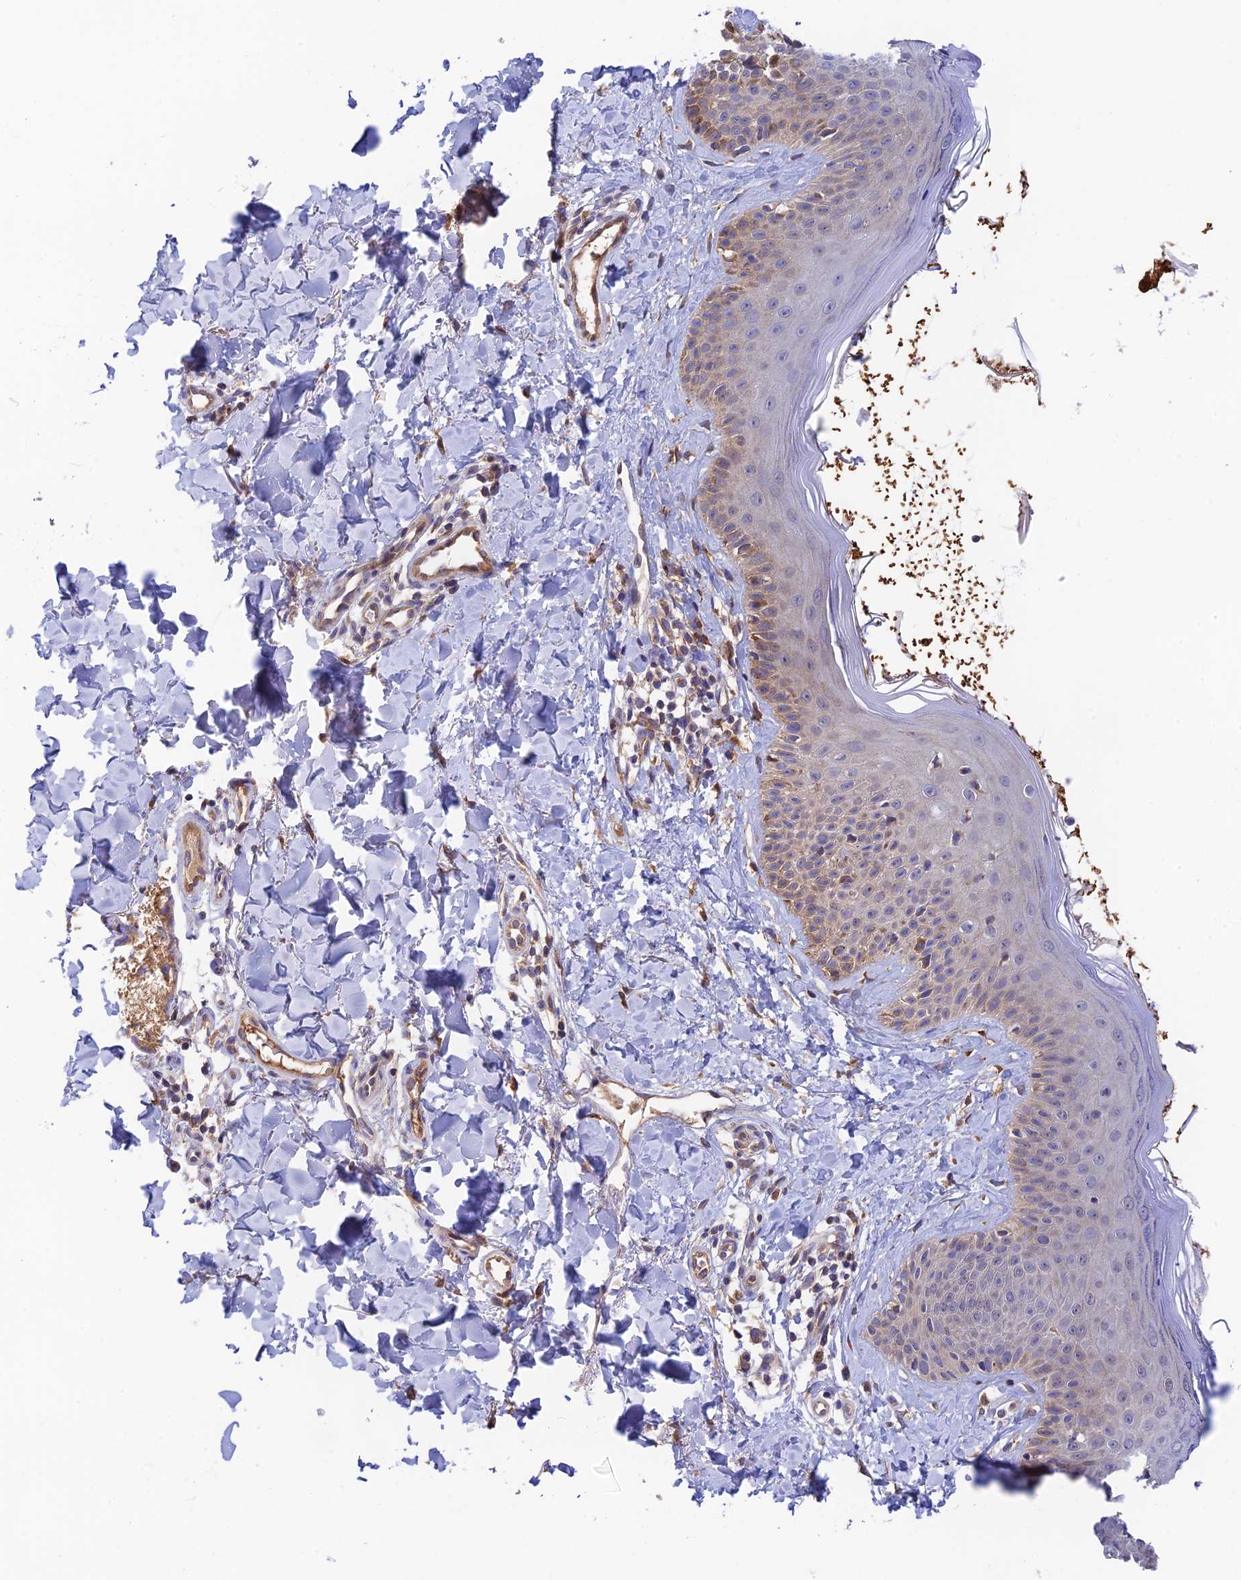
{"staining": {"intensity": "moderate", "quantity": "25%-75%", "location": "cytoplasmic/membranous"}, "tissue": "skin", "cell_type": "Fibroblasts", "image_type": "normal", "snomed": [{"axis": "morphology", "description": "Normal tissue, NOS"}, {"axis": "topography", "description": "Skin"}], "caption": "Immunohistochemistry micrograph of unremarkable skin: human skin stained using IHC exhibits medium levels of moderate protein expression localized specifically in the cytoplasmic/membranous of fibroblasts, appearing as a cytoplasmic/membranous brown color.", "gene": "RANBP6", "patient": {"sex": "male", "age": 52}}